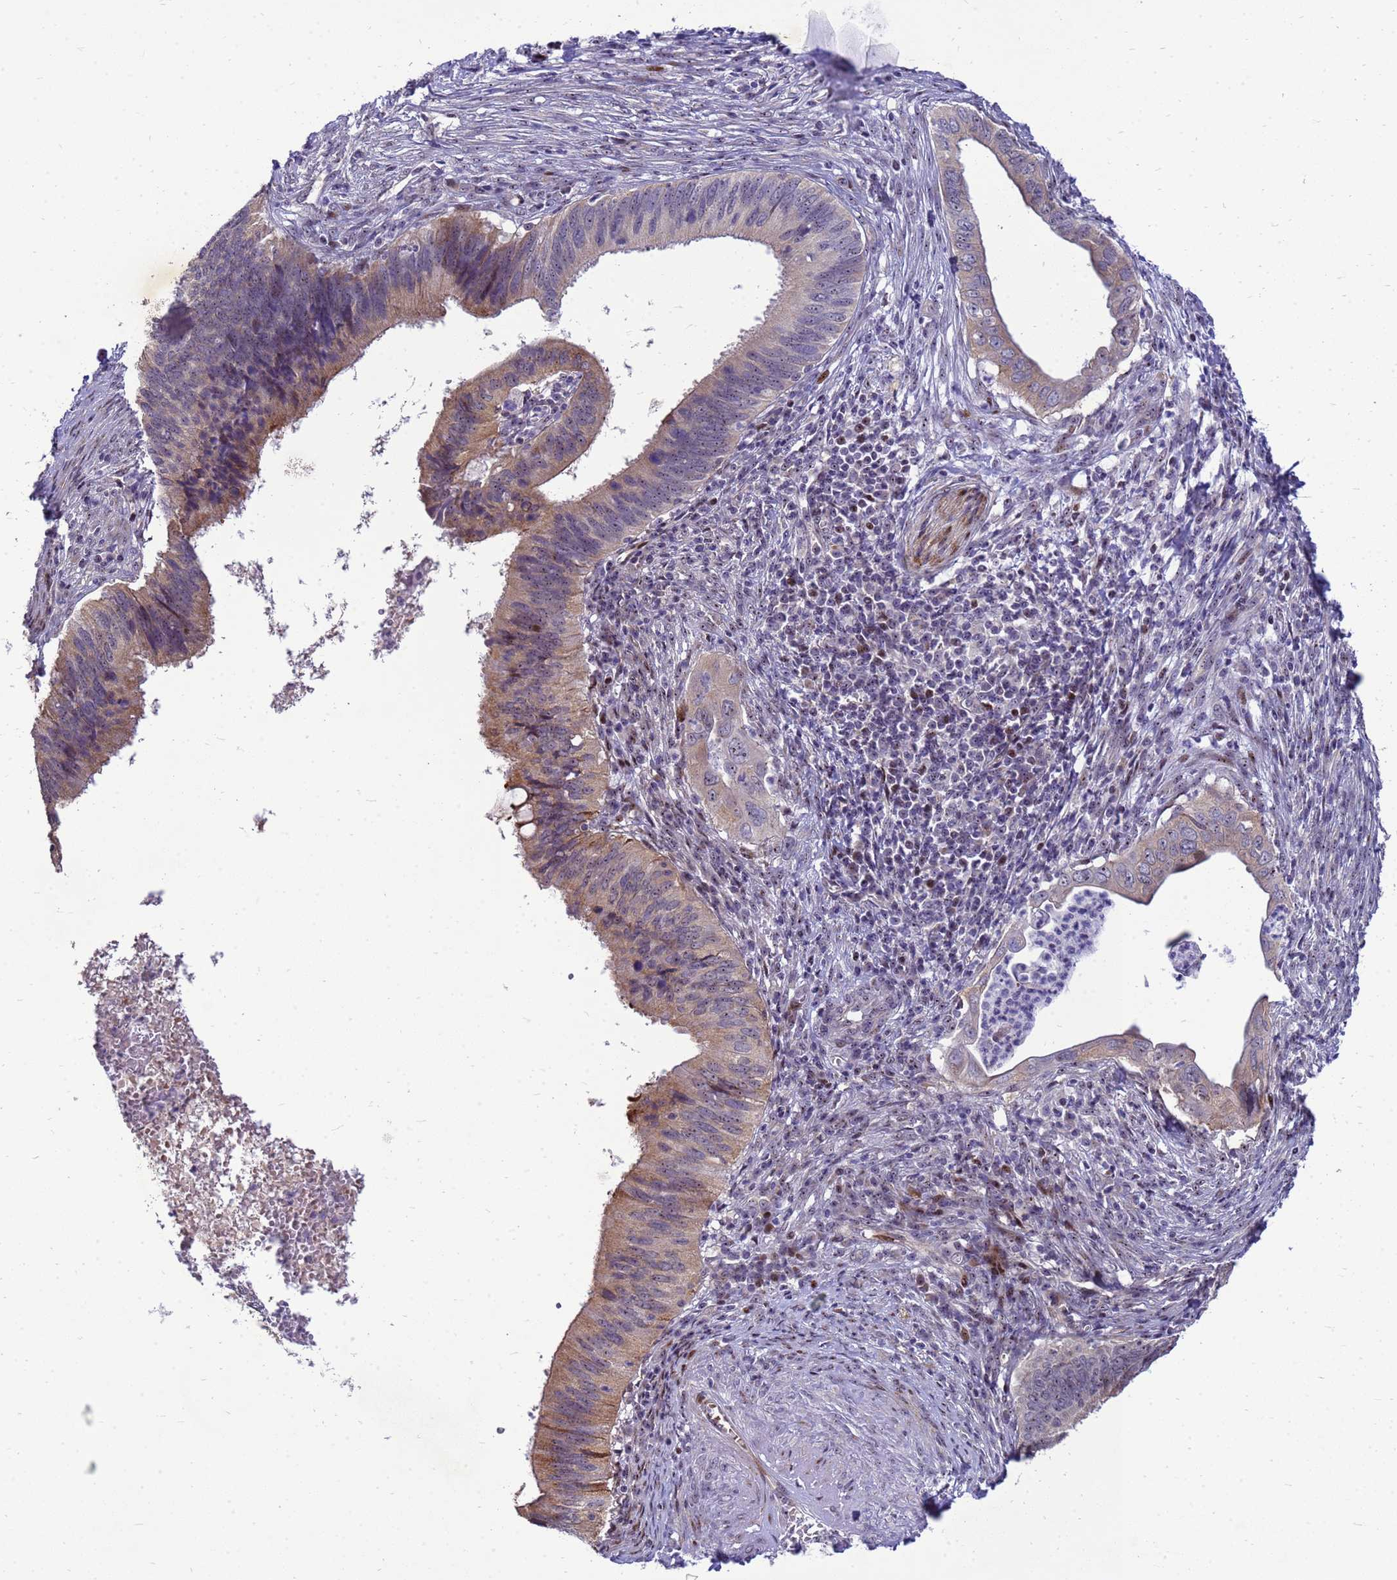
{"staining": {"intensity": "moderate", "quantity": "<25%", "location": "cytoplasmic/membranous"}, "tissue": "cervical cancer", "cell_type": "Tumor cells", "image_type": "cancer", "snomed": [{"axis": "morphology", "description": "Adenocarcinoma, NOS"}, {"axis": "topography", "description": "Cervix"}], "caption": "An immunohistochemistry image of neoplastic tissue is shown. Protein staining in brown highlights moderate cytoplasmic/membranous positivity in cervical adenocarcinoma within tumor cells. (DAB = brown stain, brightfield microscopy at high magnification).", "gene": "RSPO1", "patient": {"sex": "female", "age": 42}}